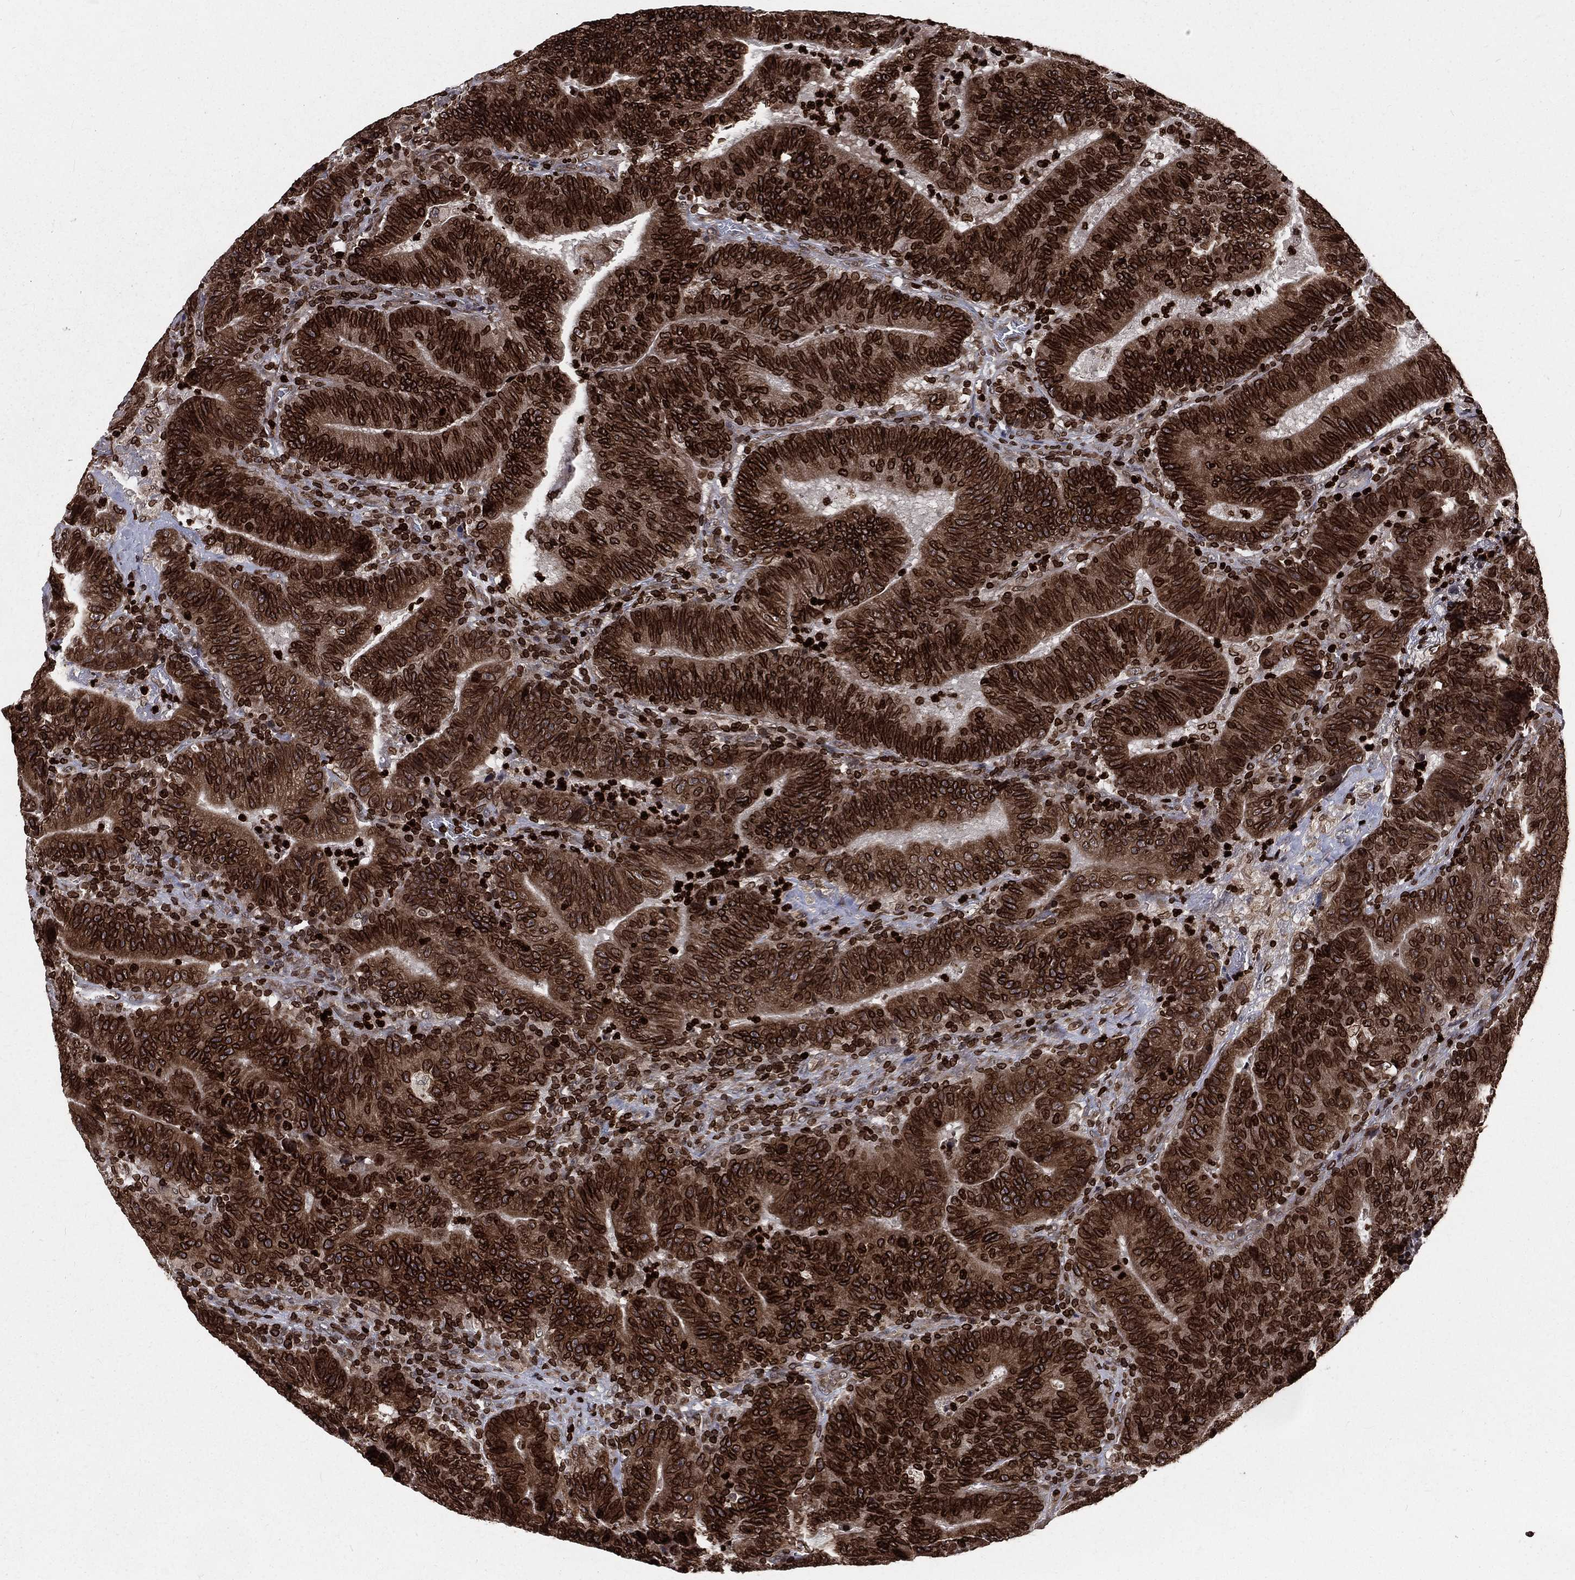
{"staining": {"intensity": "strong", "quantity": ">75%", "location": "cytoplasmic/membranous,nuclear"}, "tissue": "colorectal cancer", "cell_type": "Tumor cells", "image_type": "cancer", "snomed": [{"axis": "morphology", "description": "Adenocarcinoma, NOS"}, {"axis": "topography", "description": "Colon"}], "caption": "Human colorectal adenocarcinoma stained with a protein marker displays strong staining in tumor cells.", "gene": "LBR", "patient": {"sex": "female", "age": 75}}